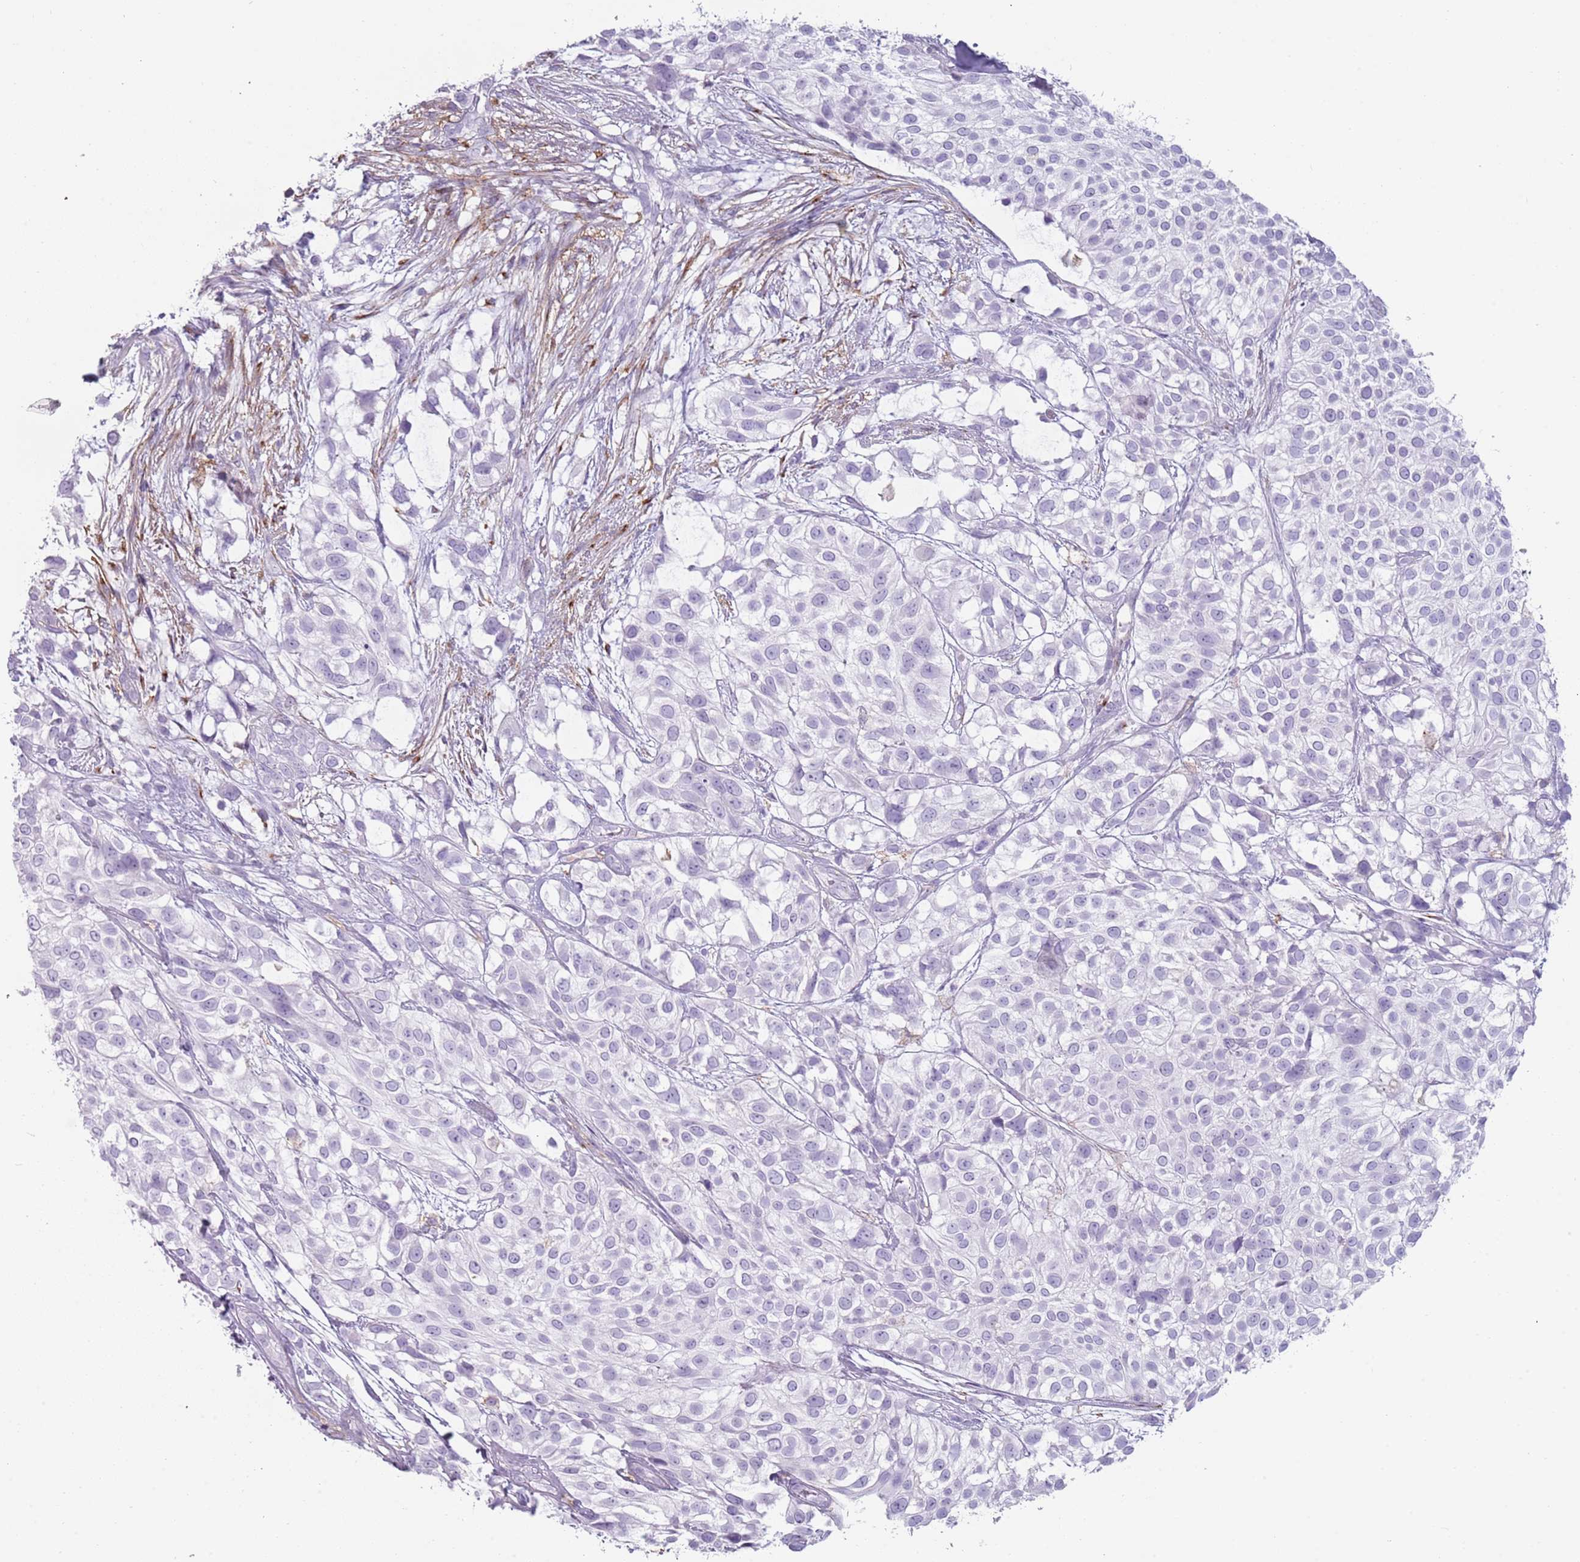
{"staining": {"intensity": "negative", "quantity": "none", "location": "none"}, "tissue": "urothelial cancer", "cell_type": "Tumor cells", "image_type": "cancer", "snomed": [{"axis": "morphology", "description": "Urothelial carcinoma, High grade"}, {"axis": "topography", "description": "Urinary bladder"}], "caption": "This is a image of immunohistochemistry staining of urothelial cancer, which shows no staining in tumor cells. (Immunohistochemistry, brightfield microscopy, high magnification).", "gene": "COLEC12", "patient": {"sex": "male", "age": 56}}